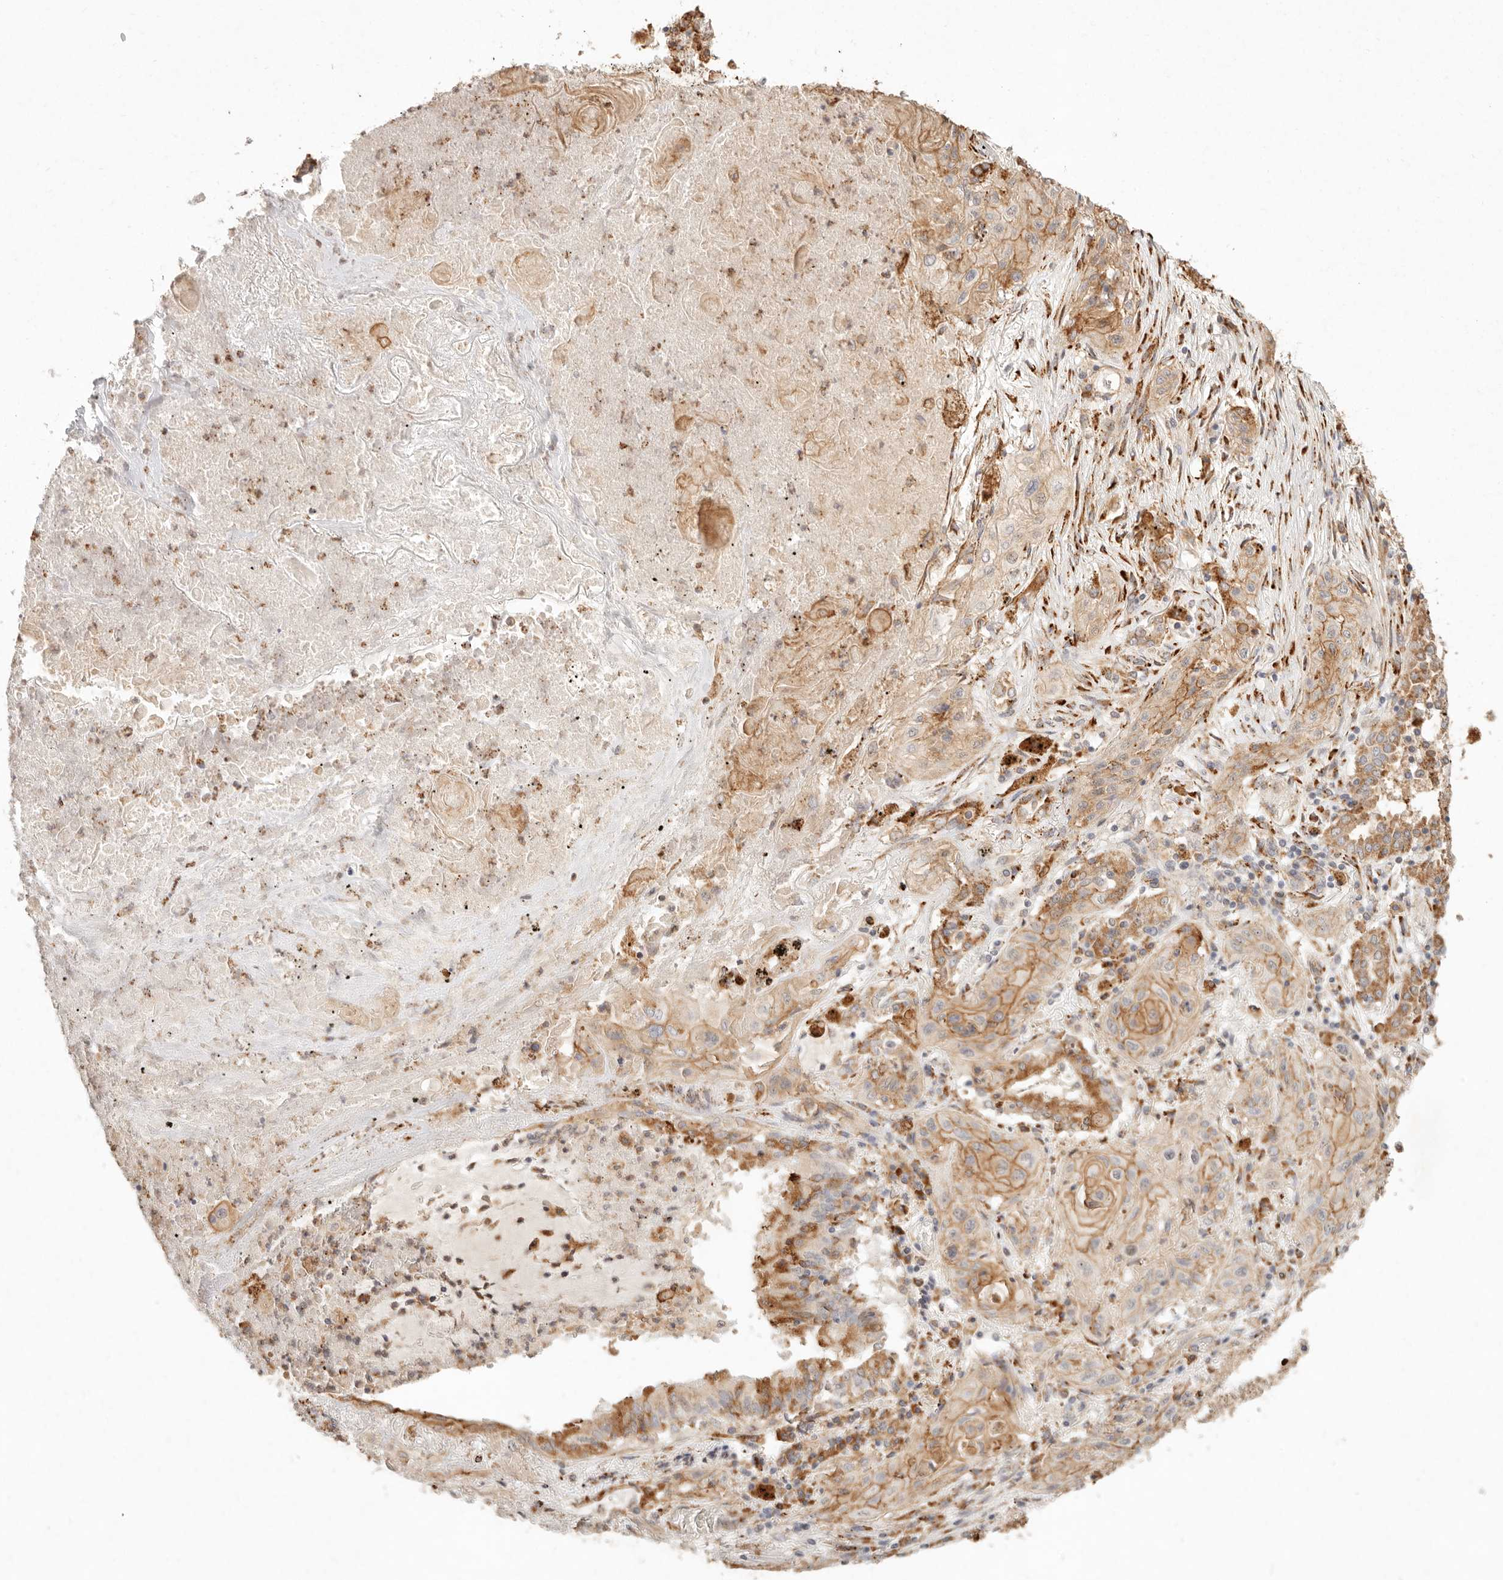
{"staining": {"intensity": "moderate", "quantity": ">75%", "location": "cytoplasmic/membranous"}, "tissue": "lung cancer", "cell_type": "Tumor cells", "image_type": "cancer", "snomed": [{"axis": "morphology", "description": "Squamous cell carcinoma, NOS"}, {"axis": "topography", "description": "Lung"}], "caption": "The photomicrograph demonstrates immunohistochemical staining of lung cancer. There is moderate cytoplasmic/membranous expression is seen in about >75% of tumor cells.", "gene": "C1orf127", "patient": {"sex": "female", "age": 47}}